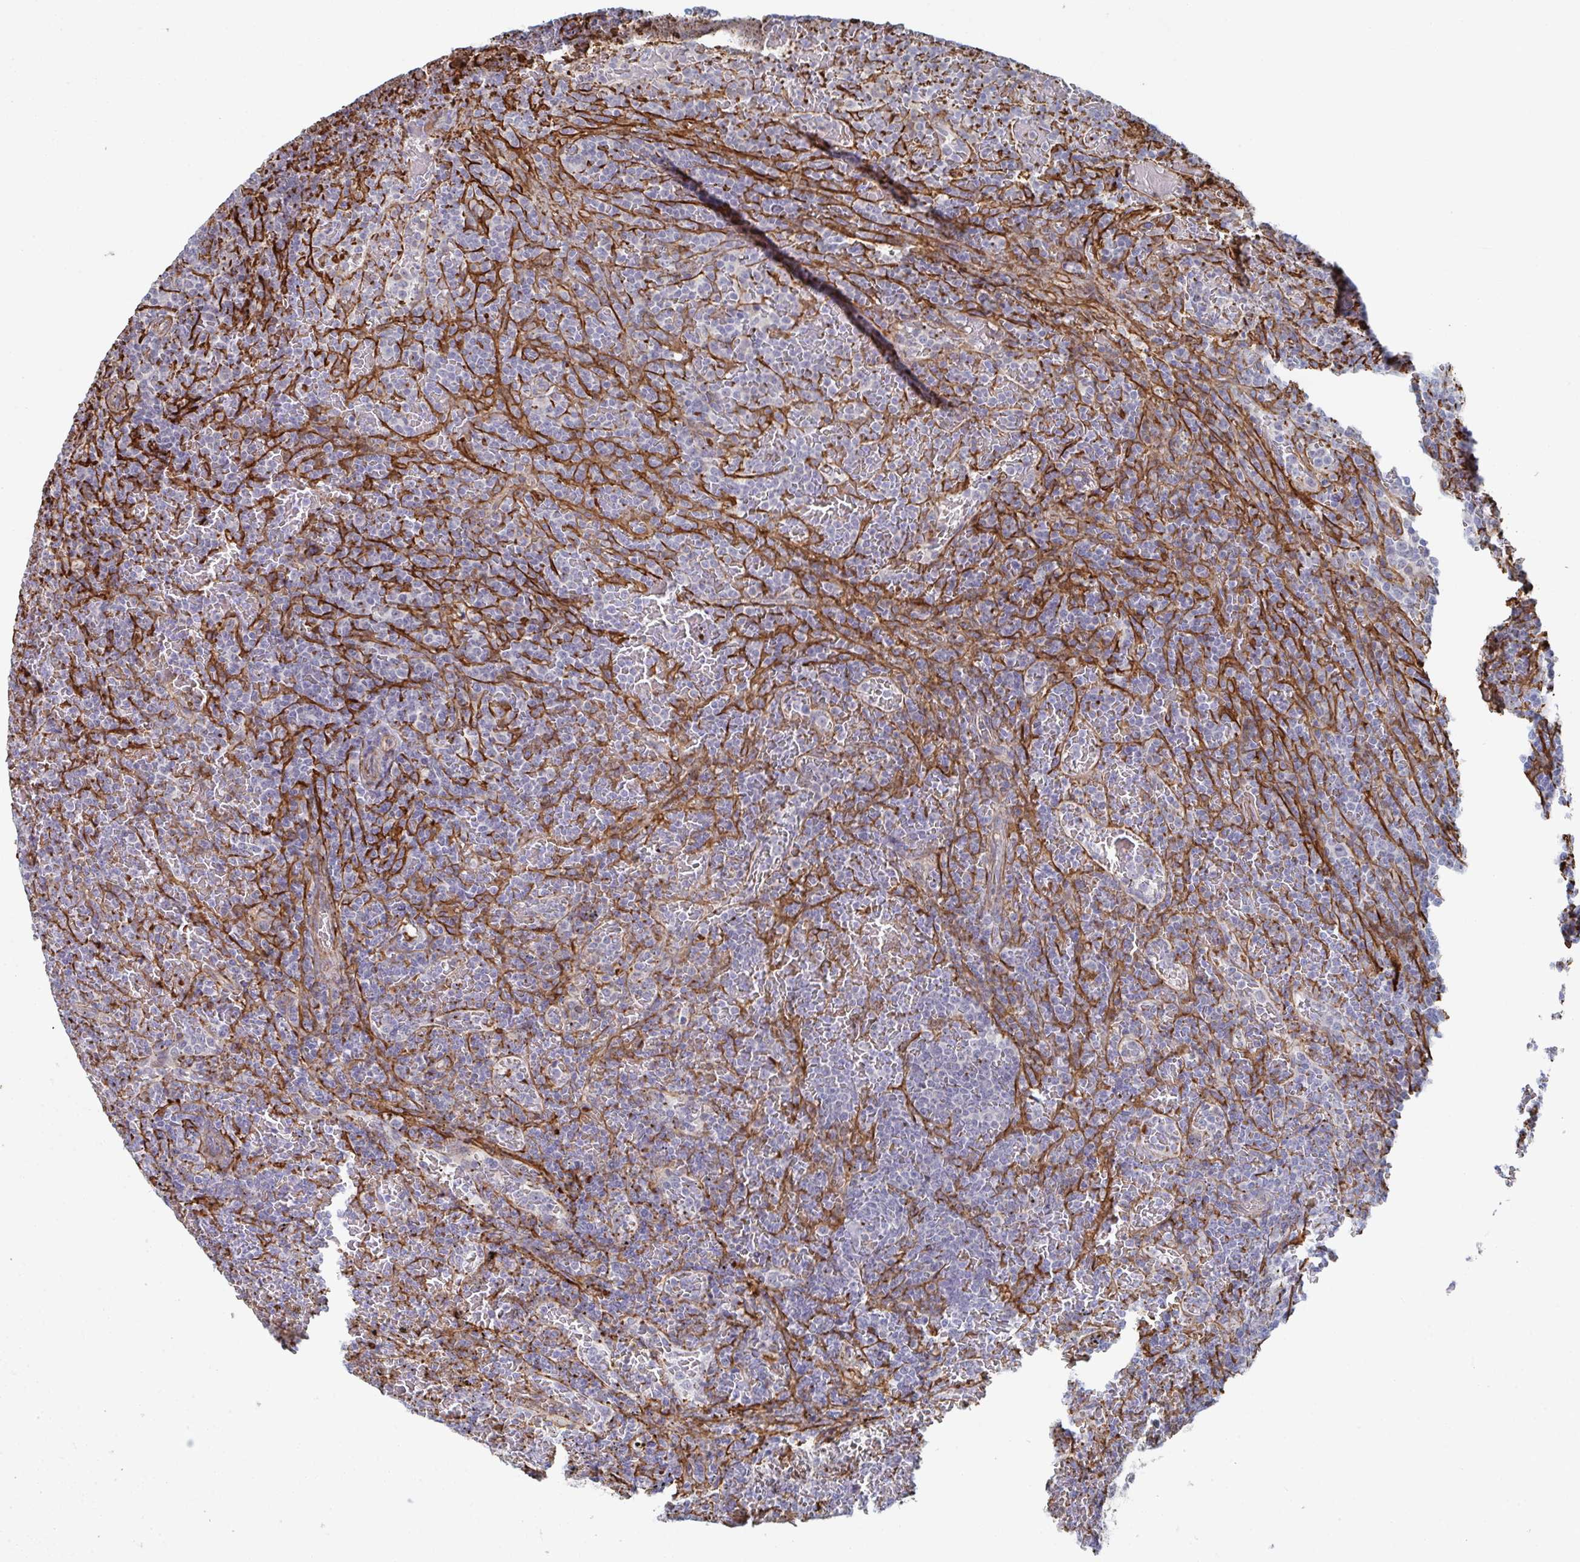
{"staining": {"intensity": "negative", "quantity": "none", "location": "none"}, "tissue": "lymphoma", "cell_type": "Tumor cells", "image_type": "cancer", "snomed": [{"axis": "morphology", "description": "Malignant lymphoma, non-Hodgkin's type, Low grade"}, {"axis": "topography", "description": "Spleen"}], "caption": "DAB immunohistochemical staining of lymphoma reveals no significant expression in tumor cells.", "gene": "NEURL4", "patient": {"sex": "female", "age": 77}}